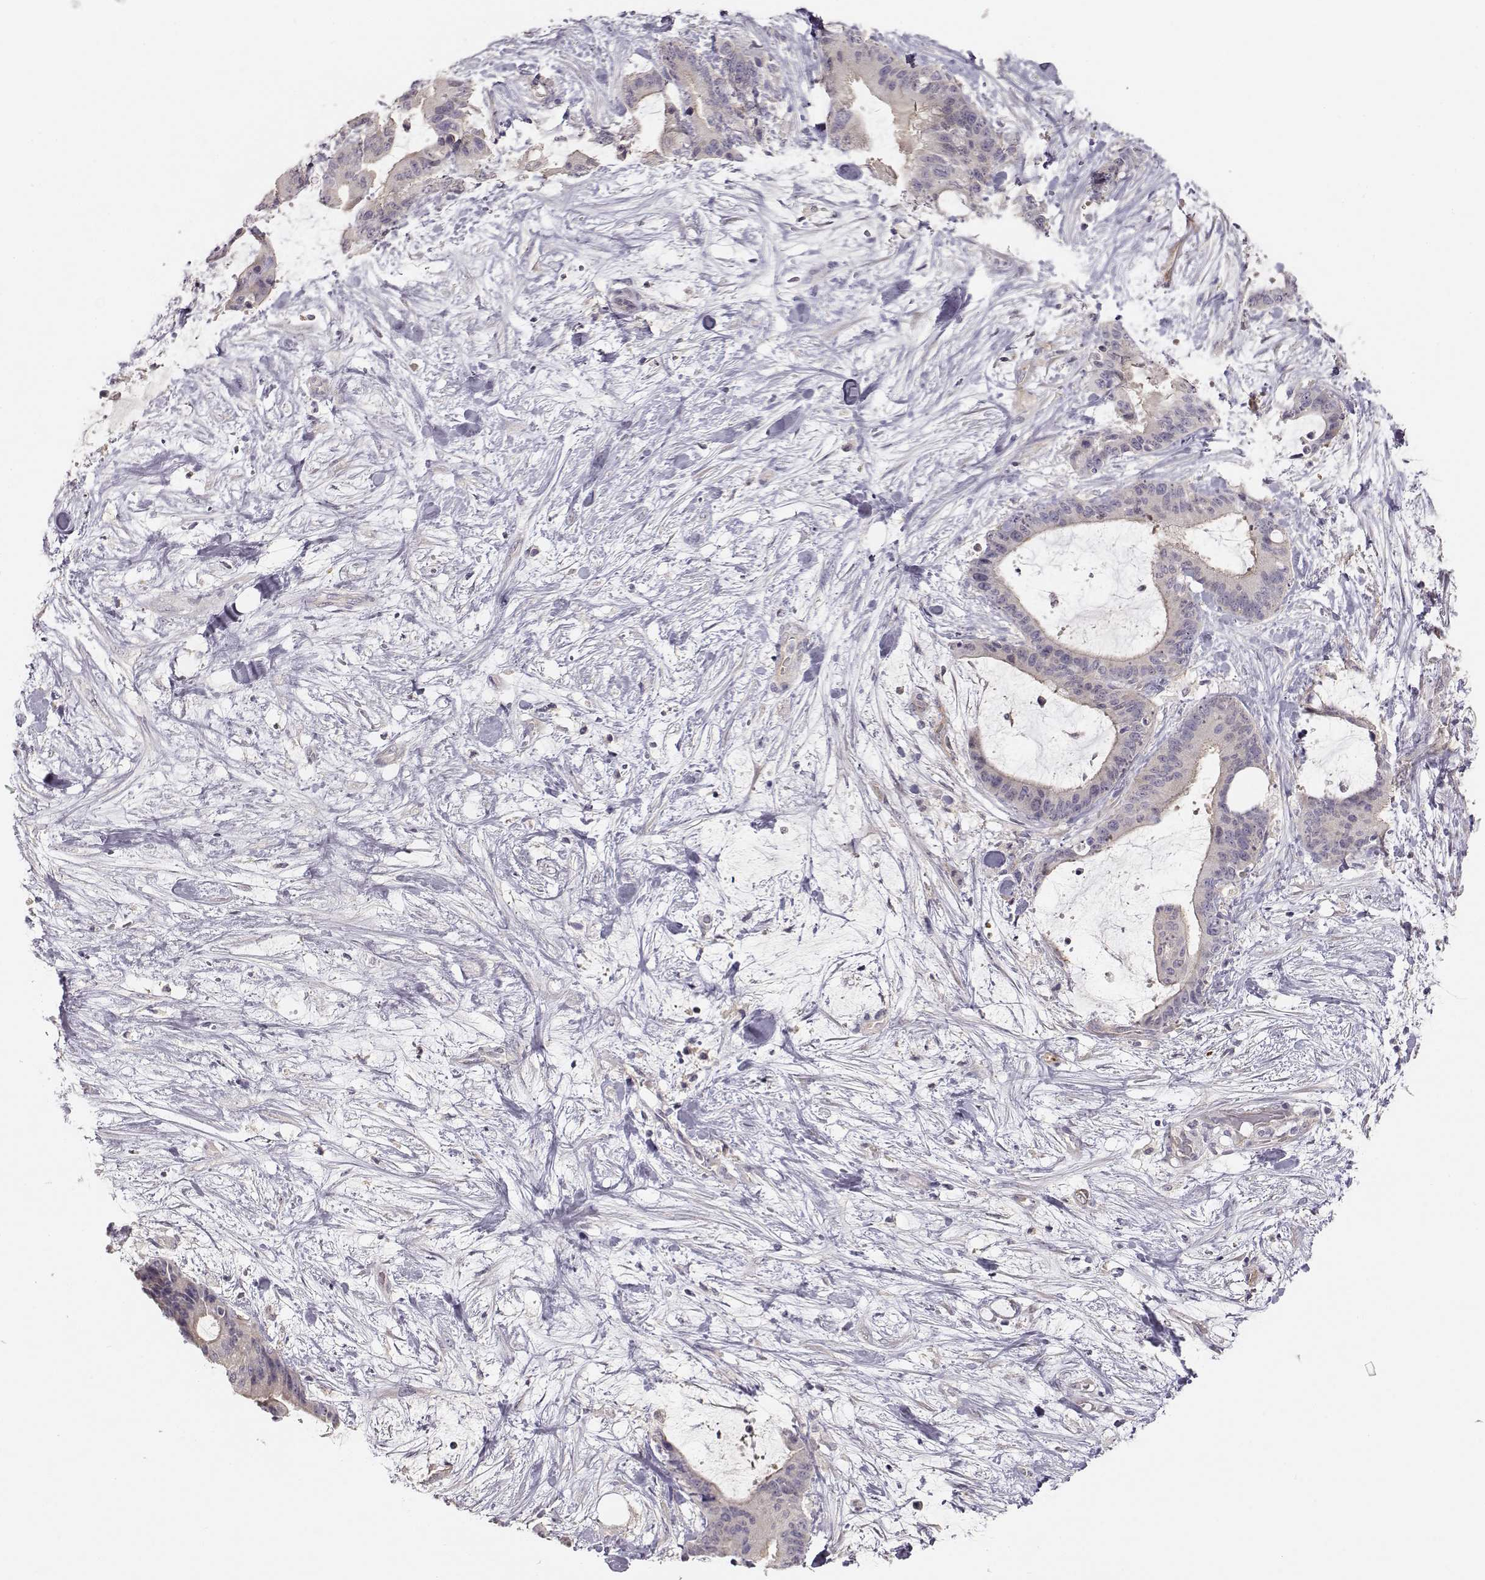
{"staining": {"intensity": "negative", "quantity": "none", "location": "none"}, "tissue": "liver cancer", "cell_type": "Tumor cells", "image_type": "cancer", "snomed": [{"axis": "morphology", "description": "Cholangiocarcinoma"}, {"axis": "topography", "description": "Liver"}], "caption": "The immunohistochemistry image has no significant expression in tumor cells of liver cholangiocarcinoma tissue.", "gene": "ARHGAP8", "patient": {"sex": "female", "age": 73}}